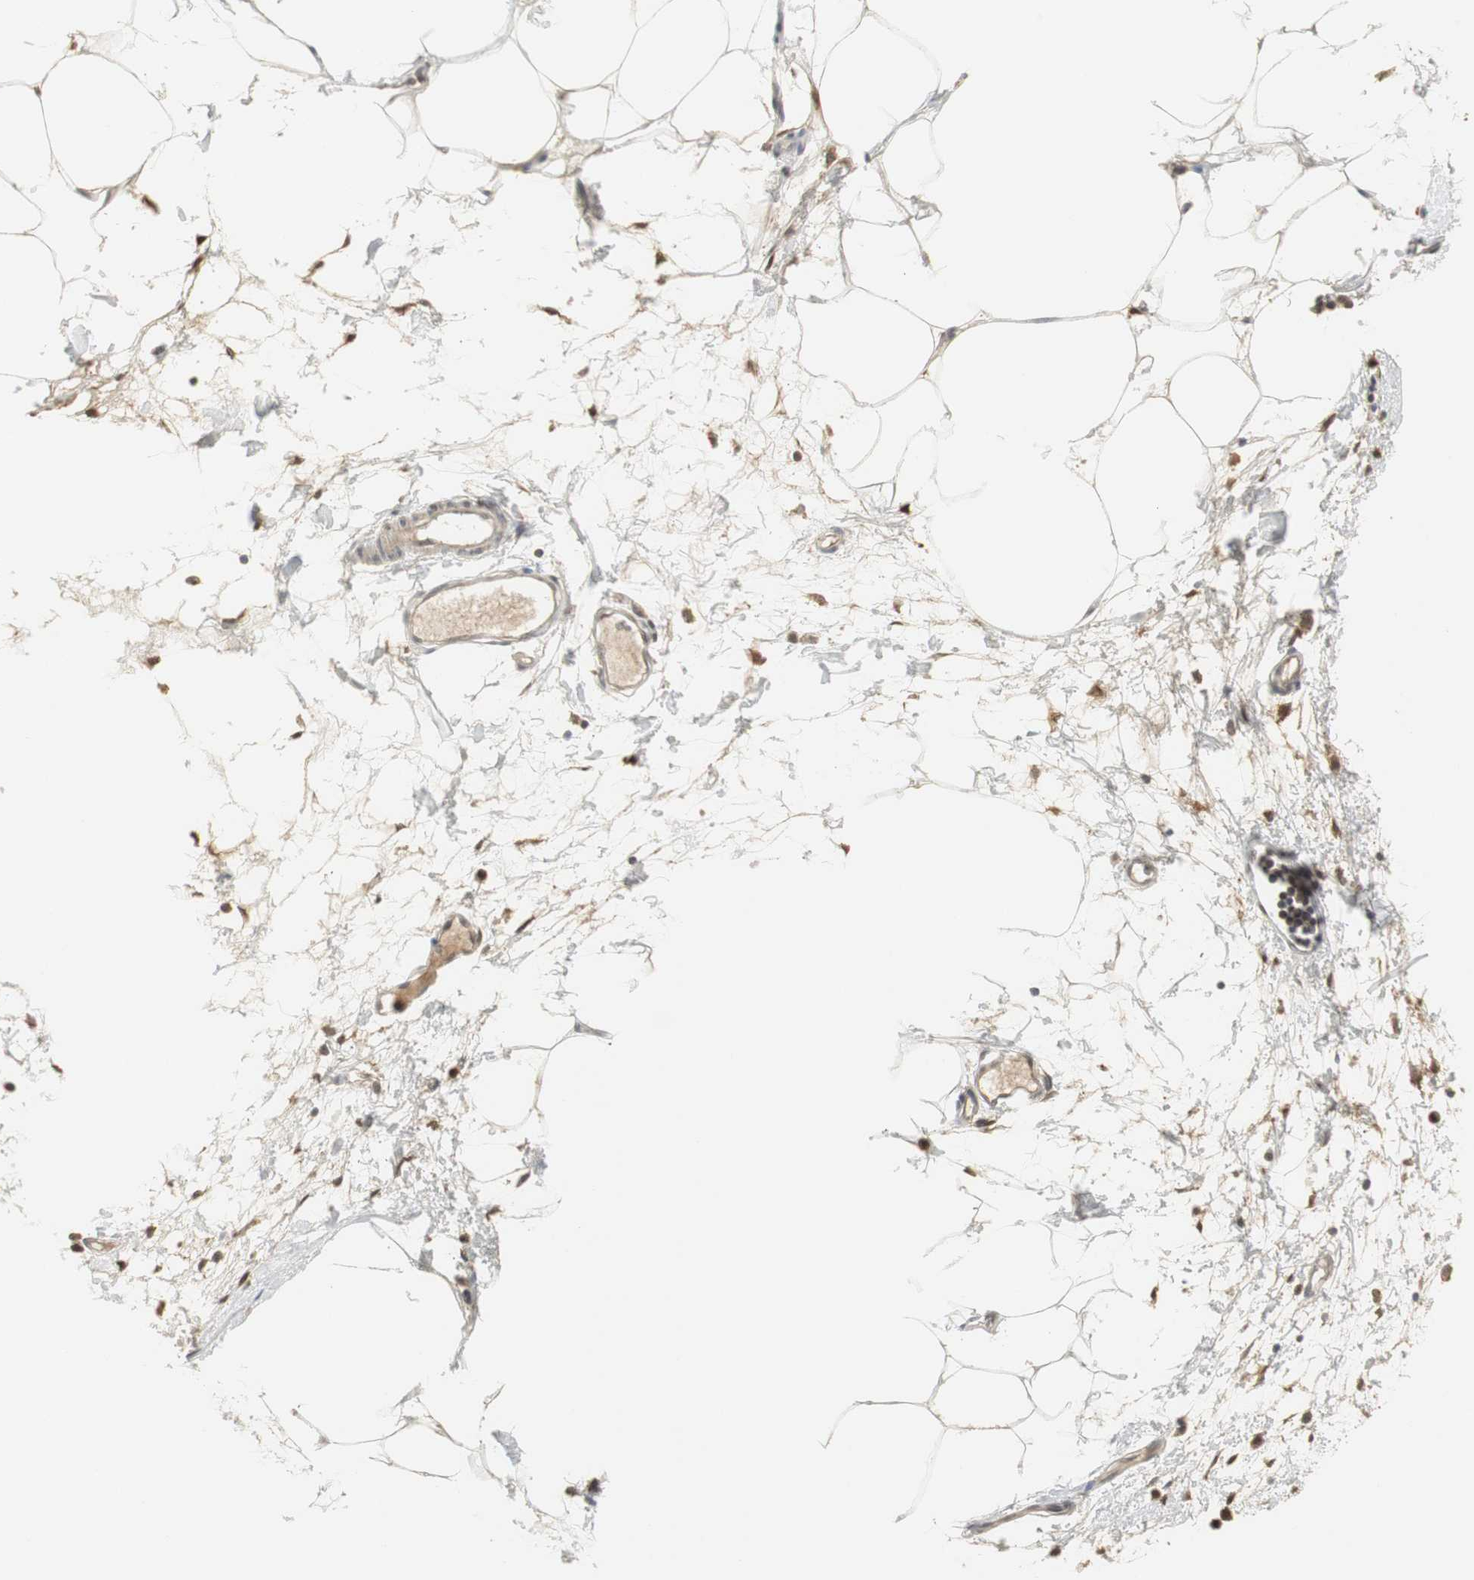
{"staining": {"intensity": "negative", "quantity": "none", "location": "none"}, "tissue": "adipose tissue", "cell_type": "Adipocytes", "image_type": "normal", "snomed": [{"axis": "morphology", "description": "Normal tissue, NOS"}, {"axis": "morphology", "description": "Adenocarcinoma, NOS"}, {"axis": "topography", "description": "Colon"}, {"axis": "topography", "description": "Peripheral nerve tissue"}], "caption": "Immunohistochemical staining of benign adipose tissue shows no significant expression in adipocytes. (DAB (3,3'-diaminobenzidine) IHC visualized using brightfield microscopy, high magnification).", "gene": "PLIN3", "patient": {"sex": "male", "age": 14}}